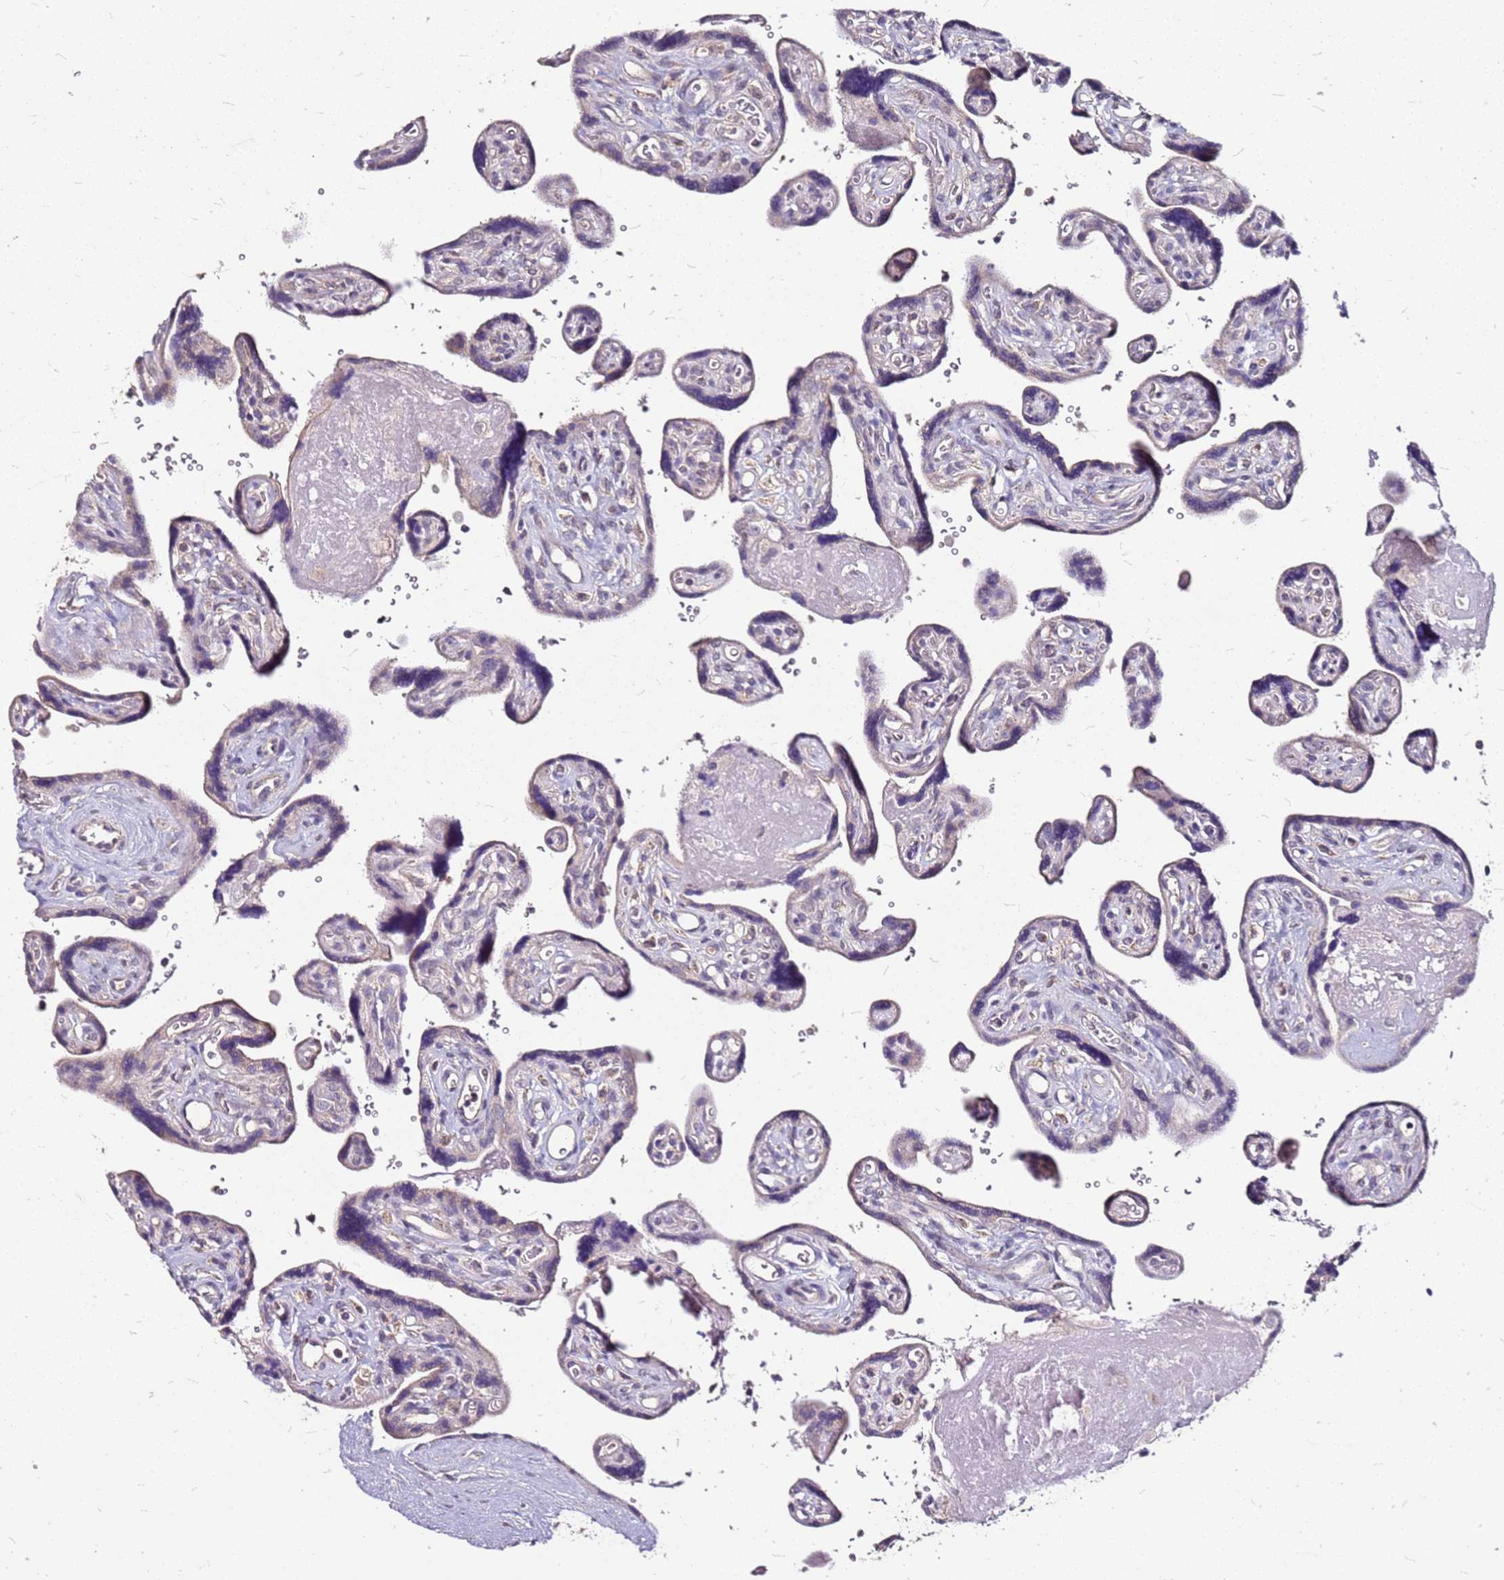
{"staining": {"intensity": "weak", "quantity": "25%-75%", "location": "cytoplasmic/membranous"}, "tissue": "placenta", "cell_type": "Decidual cells", "image_type": "normal", "snomed": [{"axis": "morphology", "description": "Normal tissue, NOS"}, {"axis": "topography", "description": "Placenta"}], "caption": "High-power microscopy captured an immunohistochemistry micrograph of unremarkable placenta, revealing weak cytoplasmic/membranous positivity in about 25%-75% of decidual cells. Using DAB (3,3'-diaminobenzidine) (brown) and hematoxylin (blue) stains, captured at high magnification using brightfield microscopy.", "gene": "DCDC2C", "patient": {"sex": "female", "age": 39}}